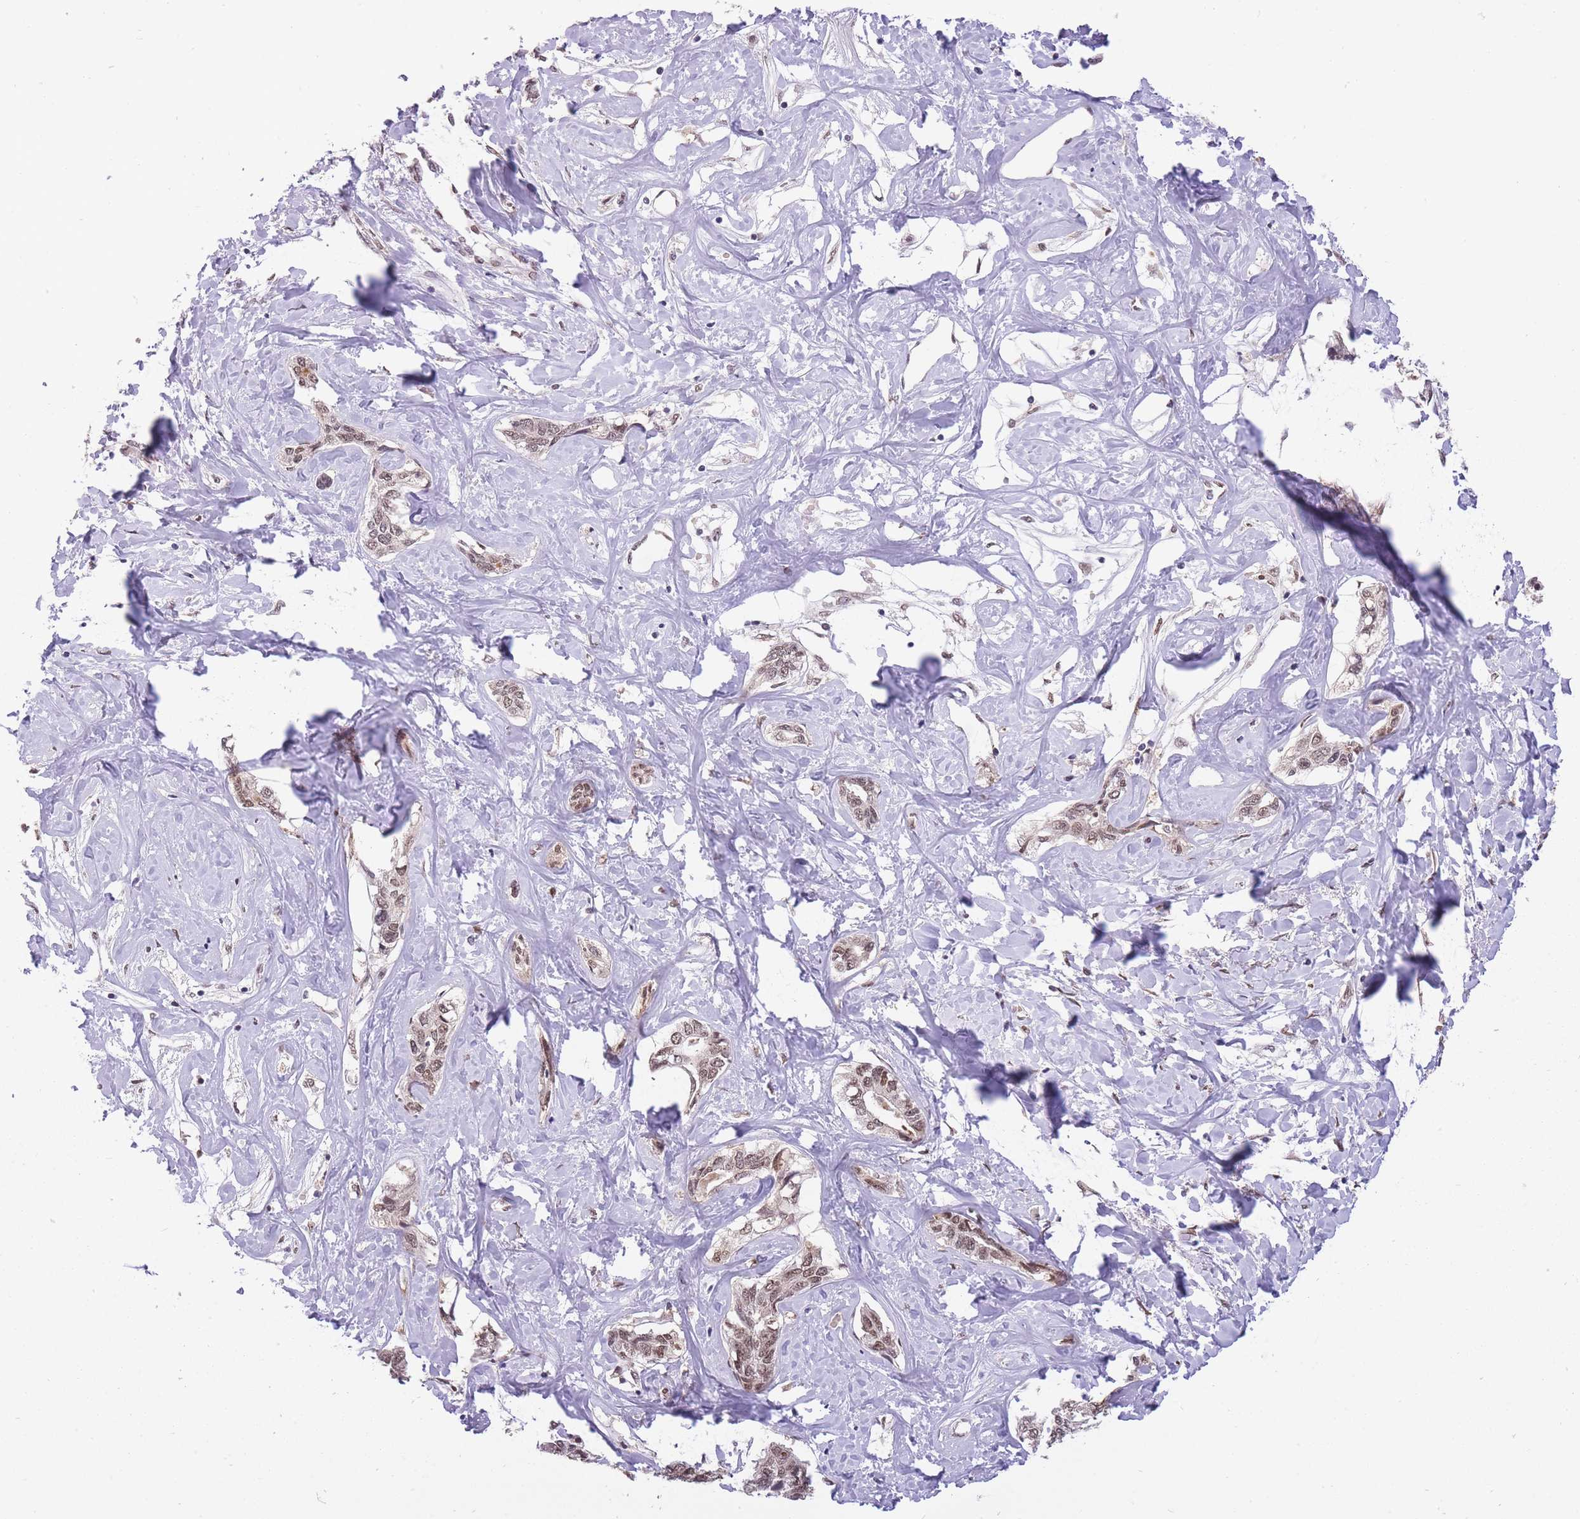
{"staining": {"intensity": "weak", "quantity": "<25%", "location": "nuclear"}, "tissue": "liver cancer", "cell_type": "Tumor cells", "image_type": "cancer", "snomed": [{"axis": "morphology", "description": "Cholangiocarcinoma"}, {"axis": "topography", "description": "Liver"}], "caption": "This is an immunohistochemistry (IHC) micrograph of liver cancer (cholangiocarcinoma). There is no positivity in tumor cells.", "gene": "CDIP1", "patient": {"sex": "male", "age": 59}}